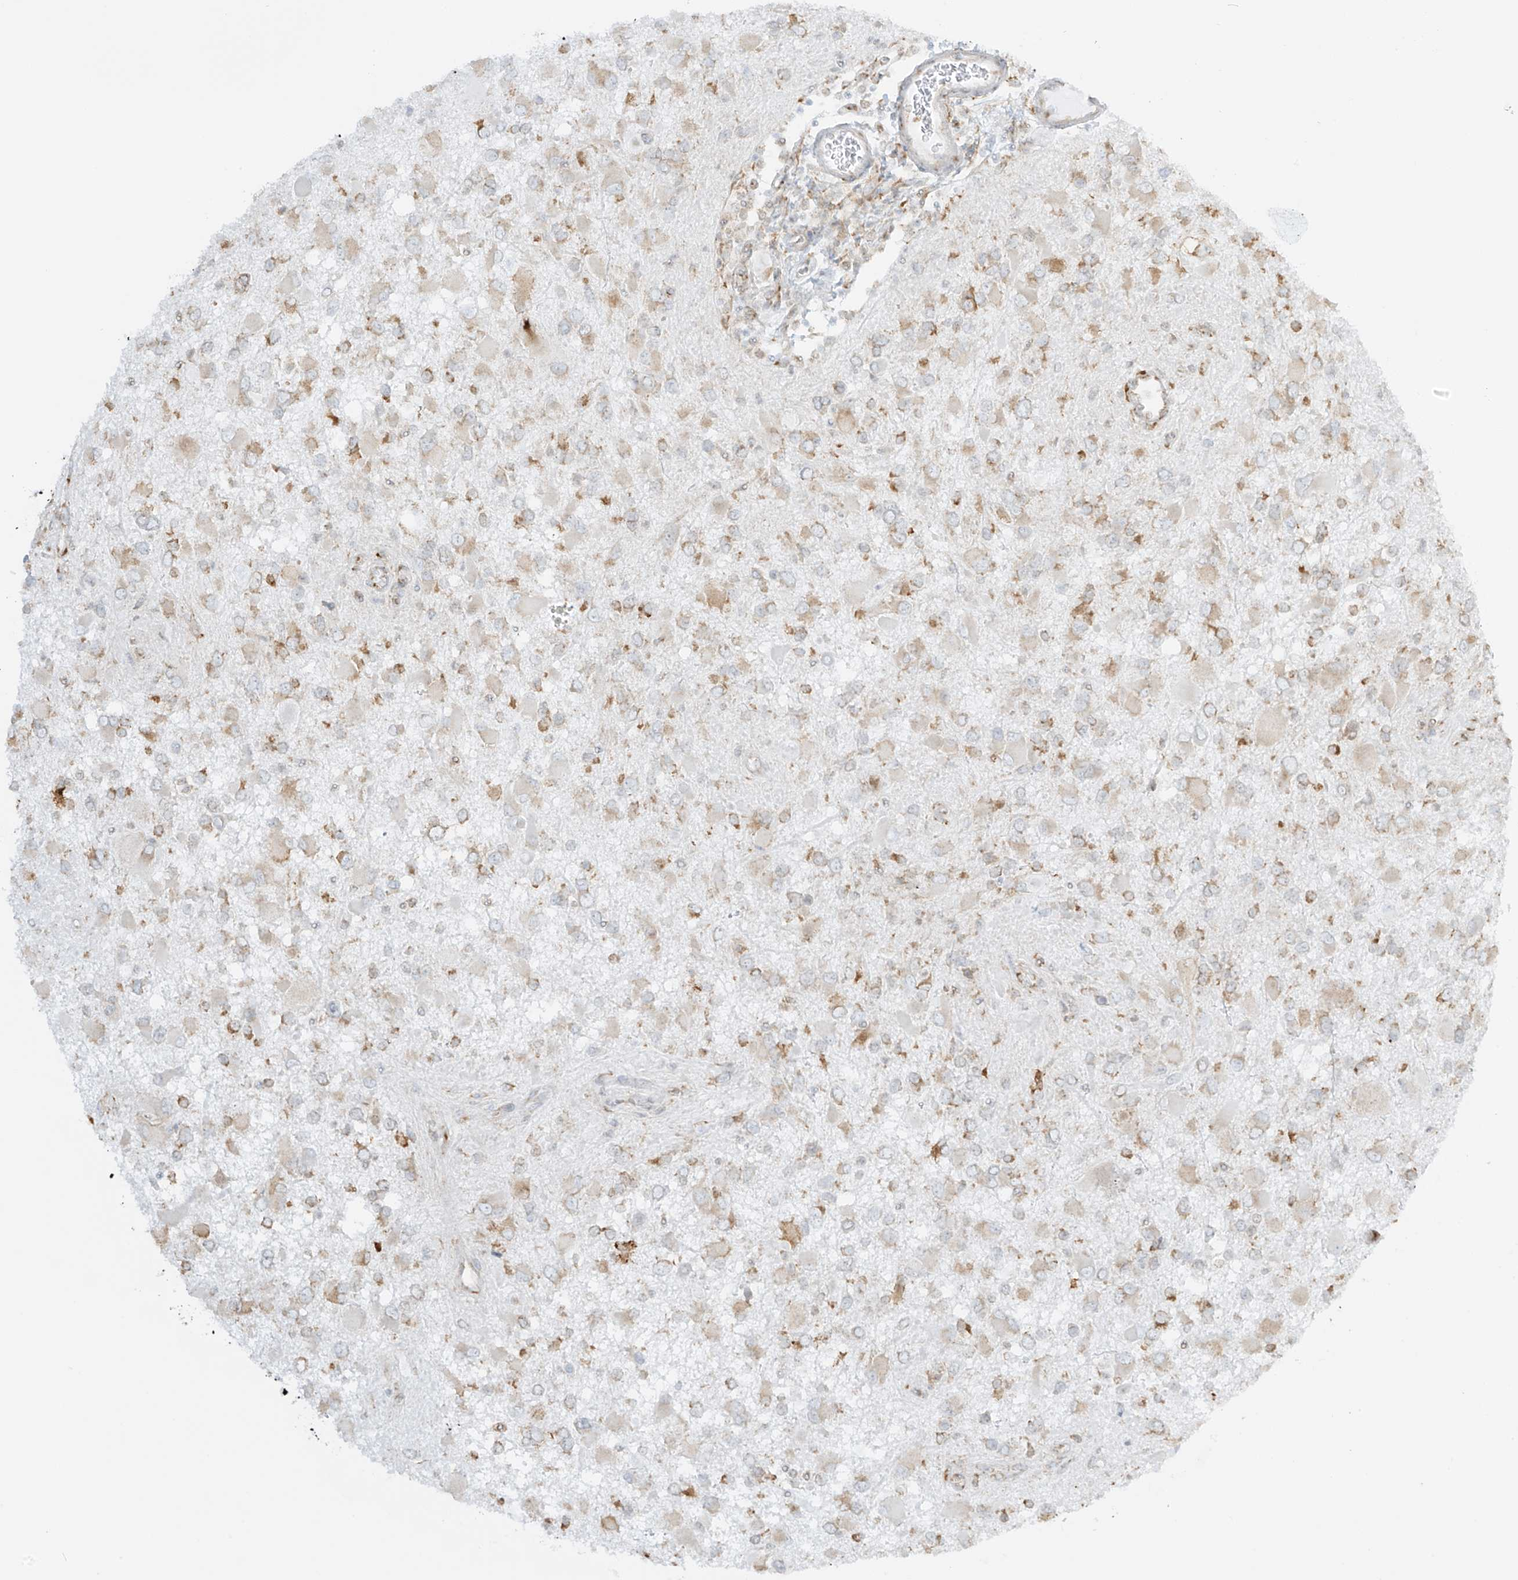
{"staining": {"intensity": "weak", "quantity": "25%-75%", "location": "cytoplasmic/membranous"}, "tissue": "glioma", "cell_type": "Tumor cells", "image_type": "cancer", "snomed": [{"axis": "morphology", "description": "Glioma, malignant, High grade"}, {"axis": "topography", "description": "Brain"}], "caption": "Approximately 25%-75% of tumor cells in human glioma reveal weak cytoplasmic/membranous protein positivity as visualized by brown immunohistochemical staining.", "gene": "LRRC59", "patient": {"sex": "male", "age": 53}}